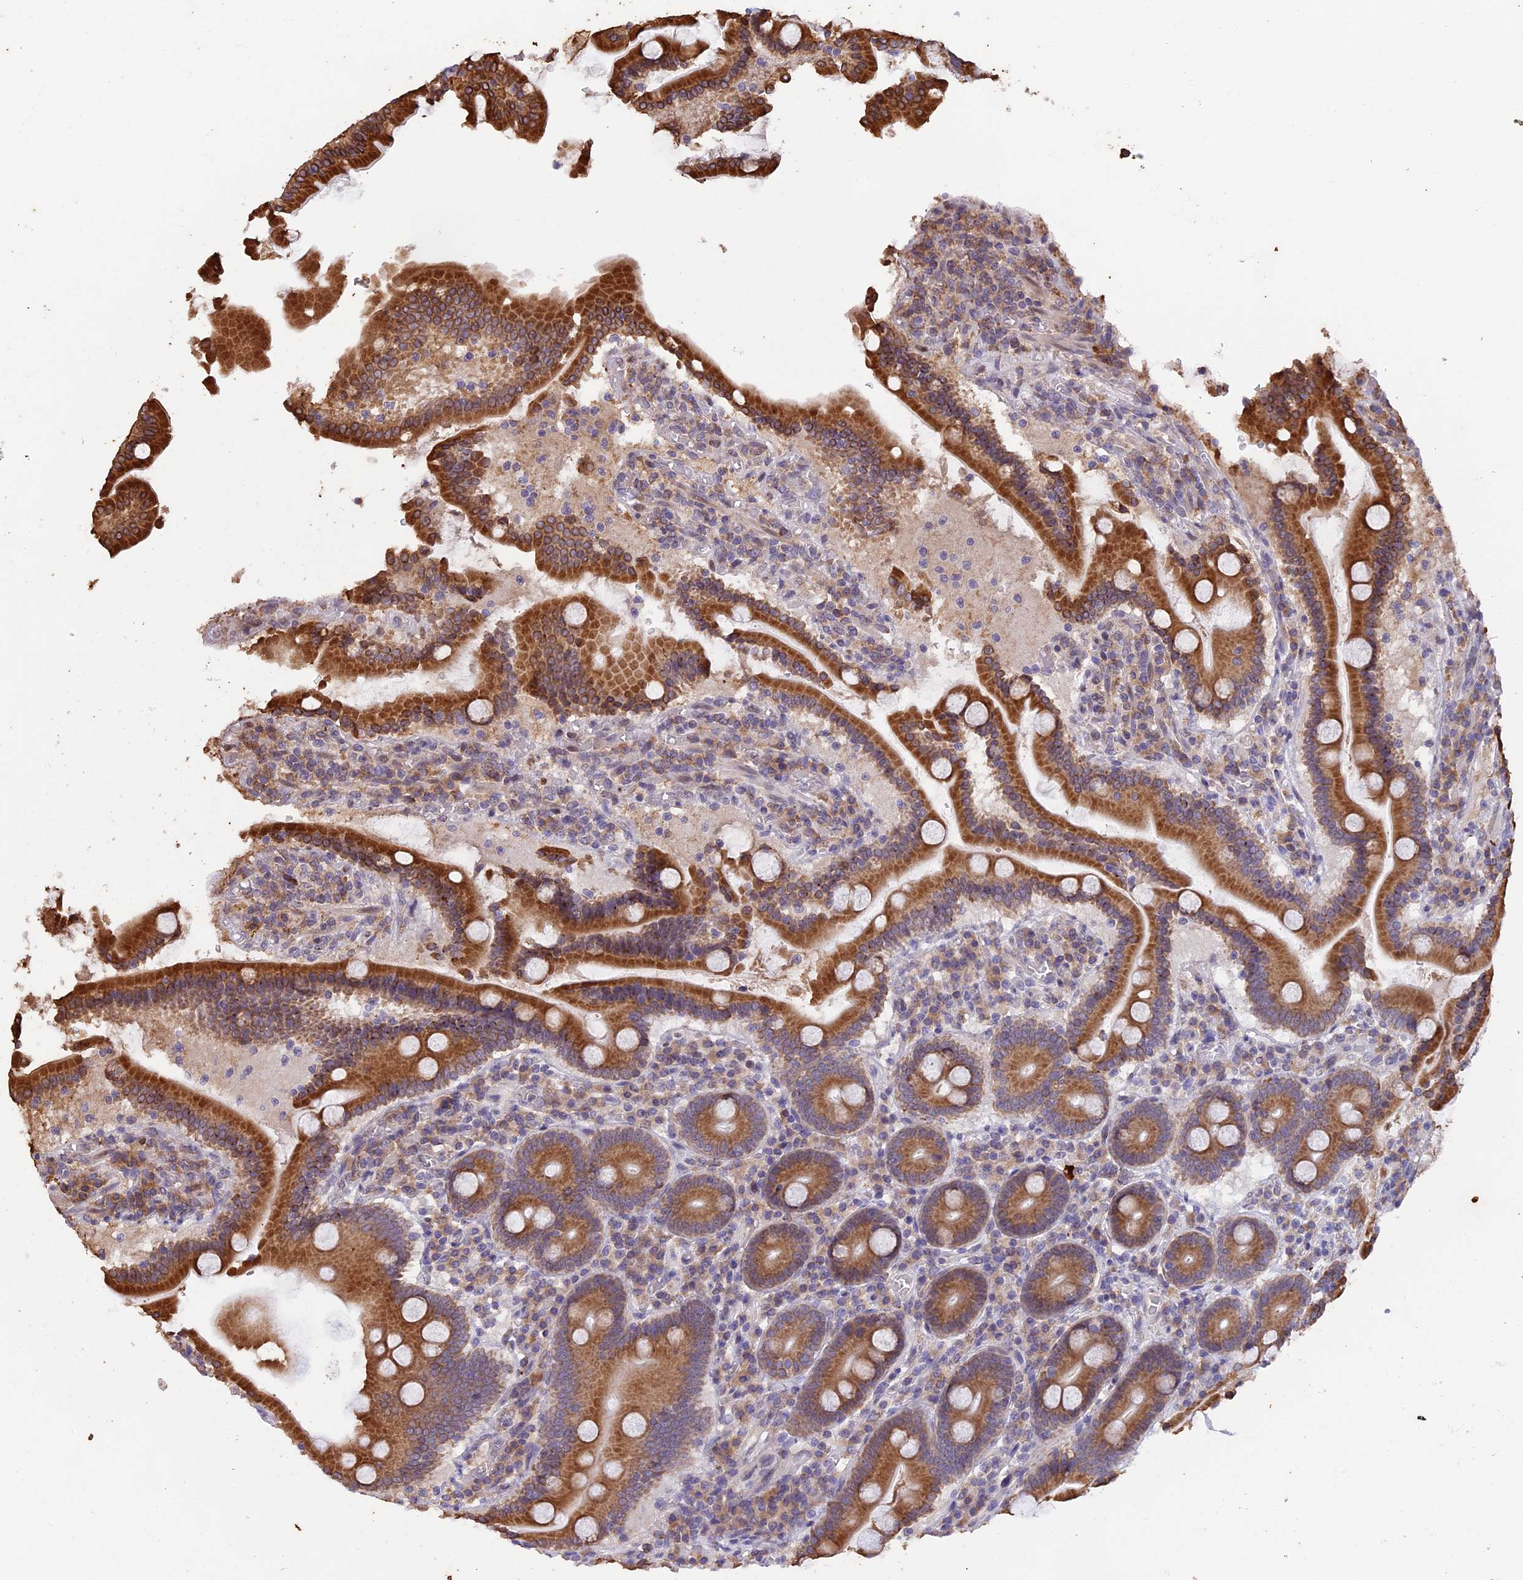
{"staining": {"intensity": "strong", "quantity": ">75%", "location": "cytoplasmic/membranous"}, "tissue": "duodenum", "cell_type": "Glandular cells", "image_type": "normal", "snomed": [{"axis": "morphology", "description": "Normal tissue, NOS"}, {"axis": "topography", "description": "Duodenum"}], "caption": "The micrograph reveals a brown stain indicating the presence of a protein in the cytoplasmic/membranous of glandular cells in duodenum.", "gene": "DMRTA2", "patient": {"sex": "male", "age": 55}}